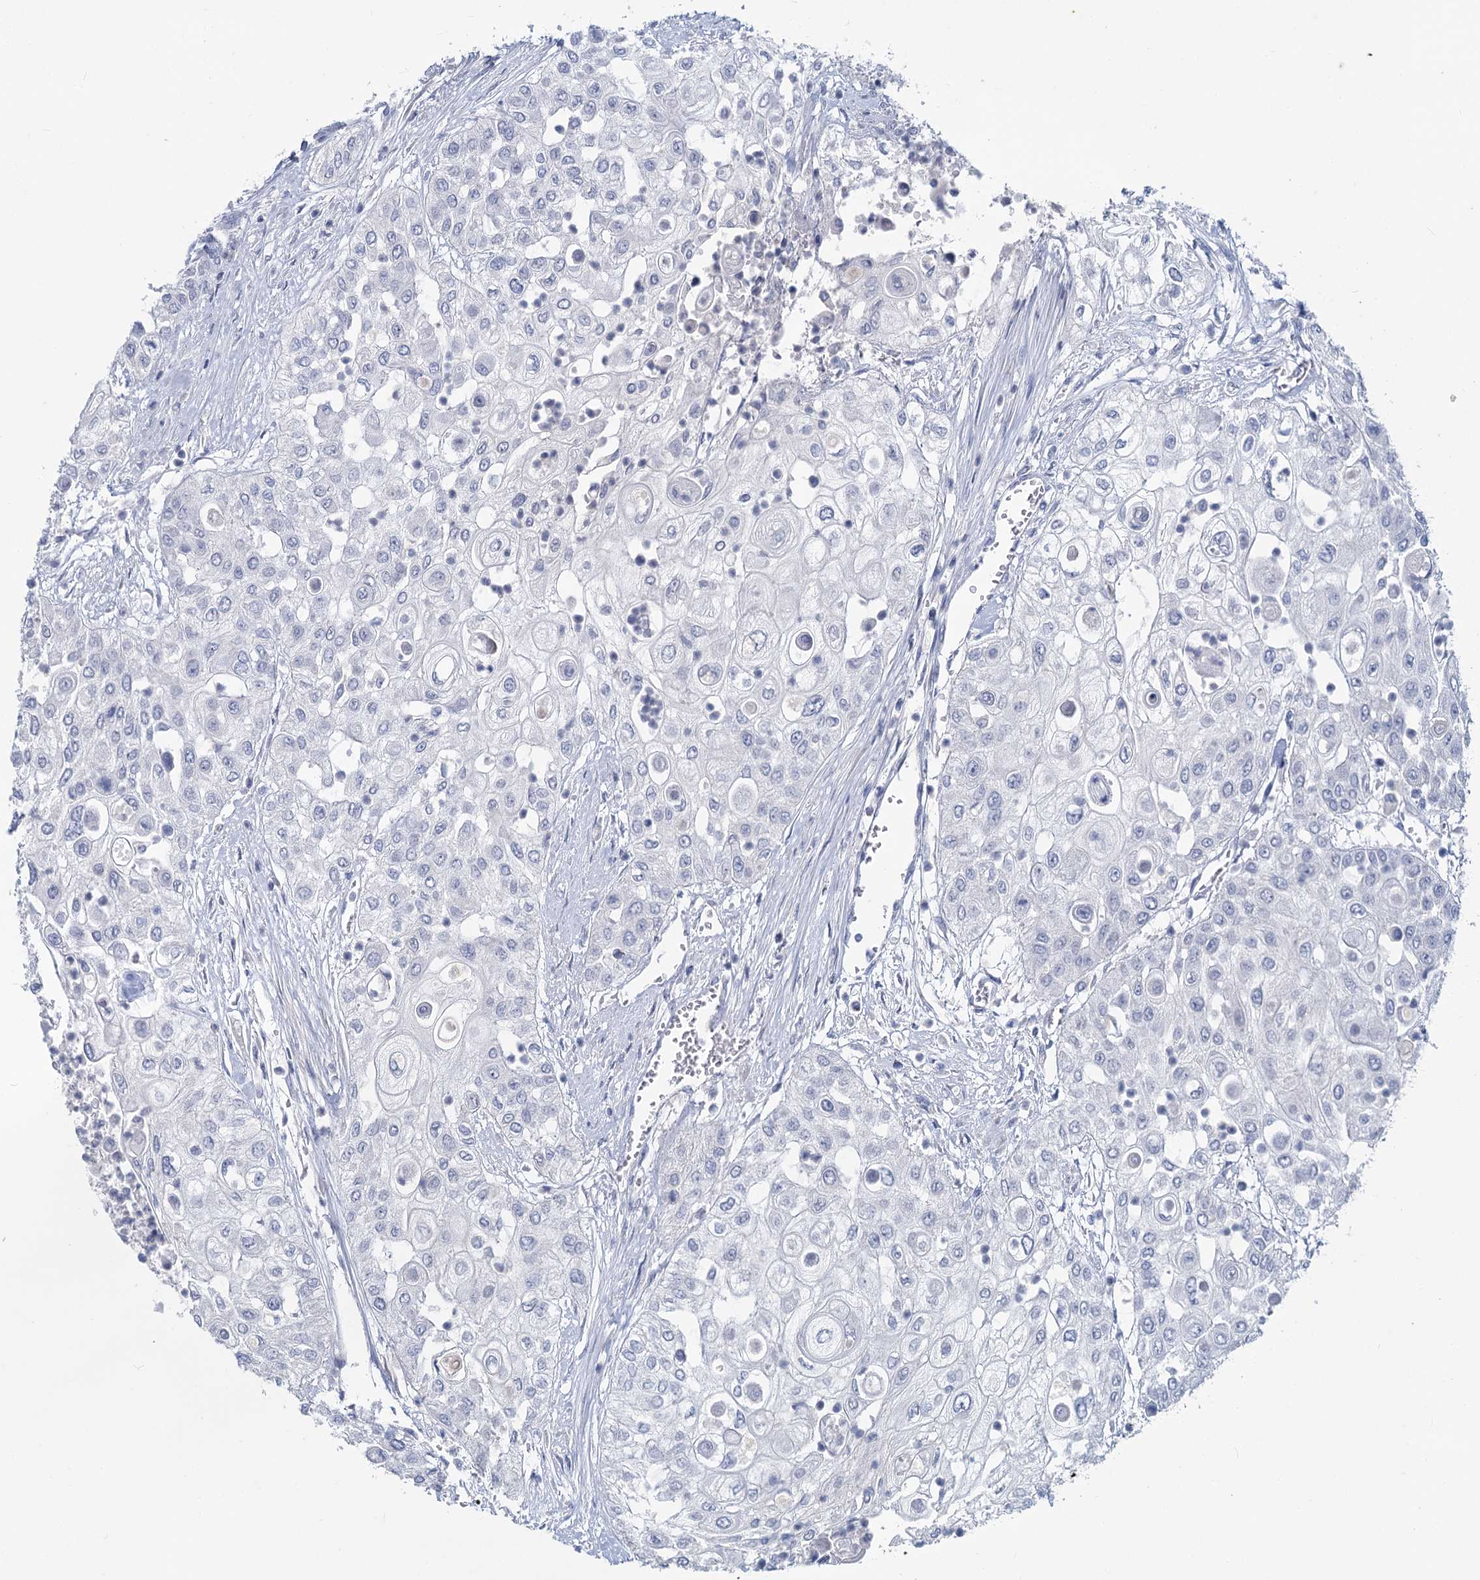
{"staining": {"intensity": "negative", "quantity": "none", "location": "none"}, "tissue": "urothelial cancer", "cell_type": "Tumor cells", "image_type": "cancer", "snomed": [{"axis": "morphology", "description": "Urothelial carcinoma, High grade"}, {"axis": "topography", "description": "Urinary bladder"}], "caption": "IHC micrograph of neoplastic tissue: urothelial cancer stained with DAB (3,3'-diaminobenzidine) exhibits no significant protein staining in tumor cells.", "gene": "CHGA", "patient": {"sex": "female", "age": 79}}